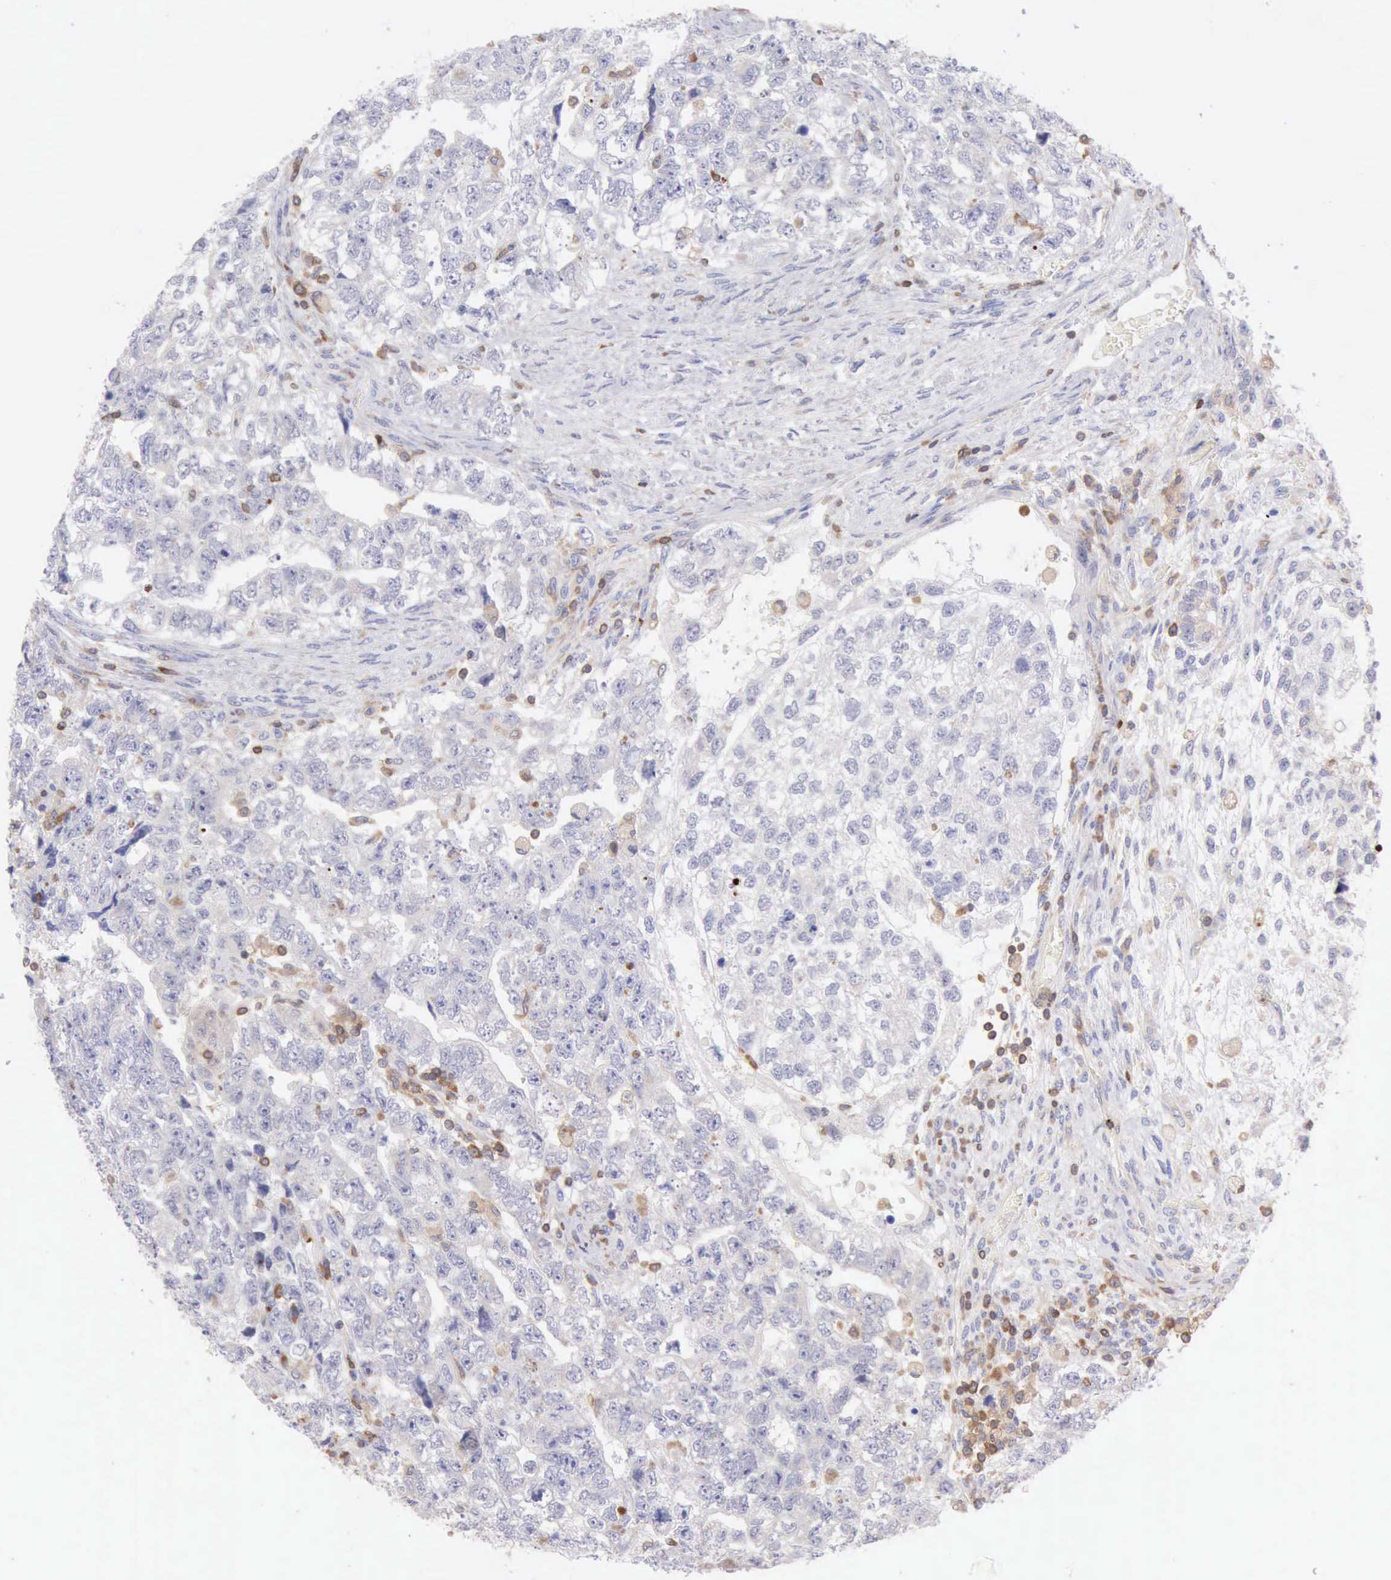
{"staining": {"intensity": "negative", "quantity": "none", "location": "none"}, "tissue": "testis cancer", "cell_type": "Tumor cells", "image_type": "cancer", "snomed": [{"axis": "morphology", "description": "Carcinoma, Embryonal, NOS"}, {"axis": "topography", "description": "Testis"}], "caption": "IHC of human testis cancer shows no positivity in tumor cells.", "gene": "SASH3", "patient": {"sex": "male", "age": 36}}